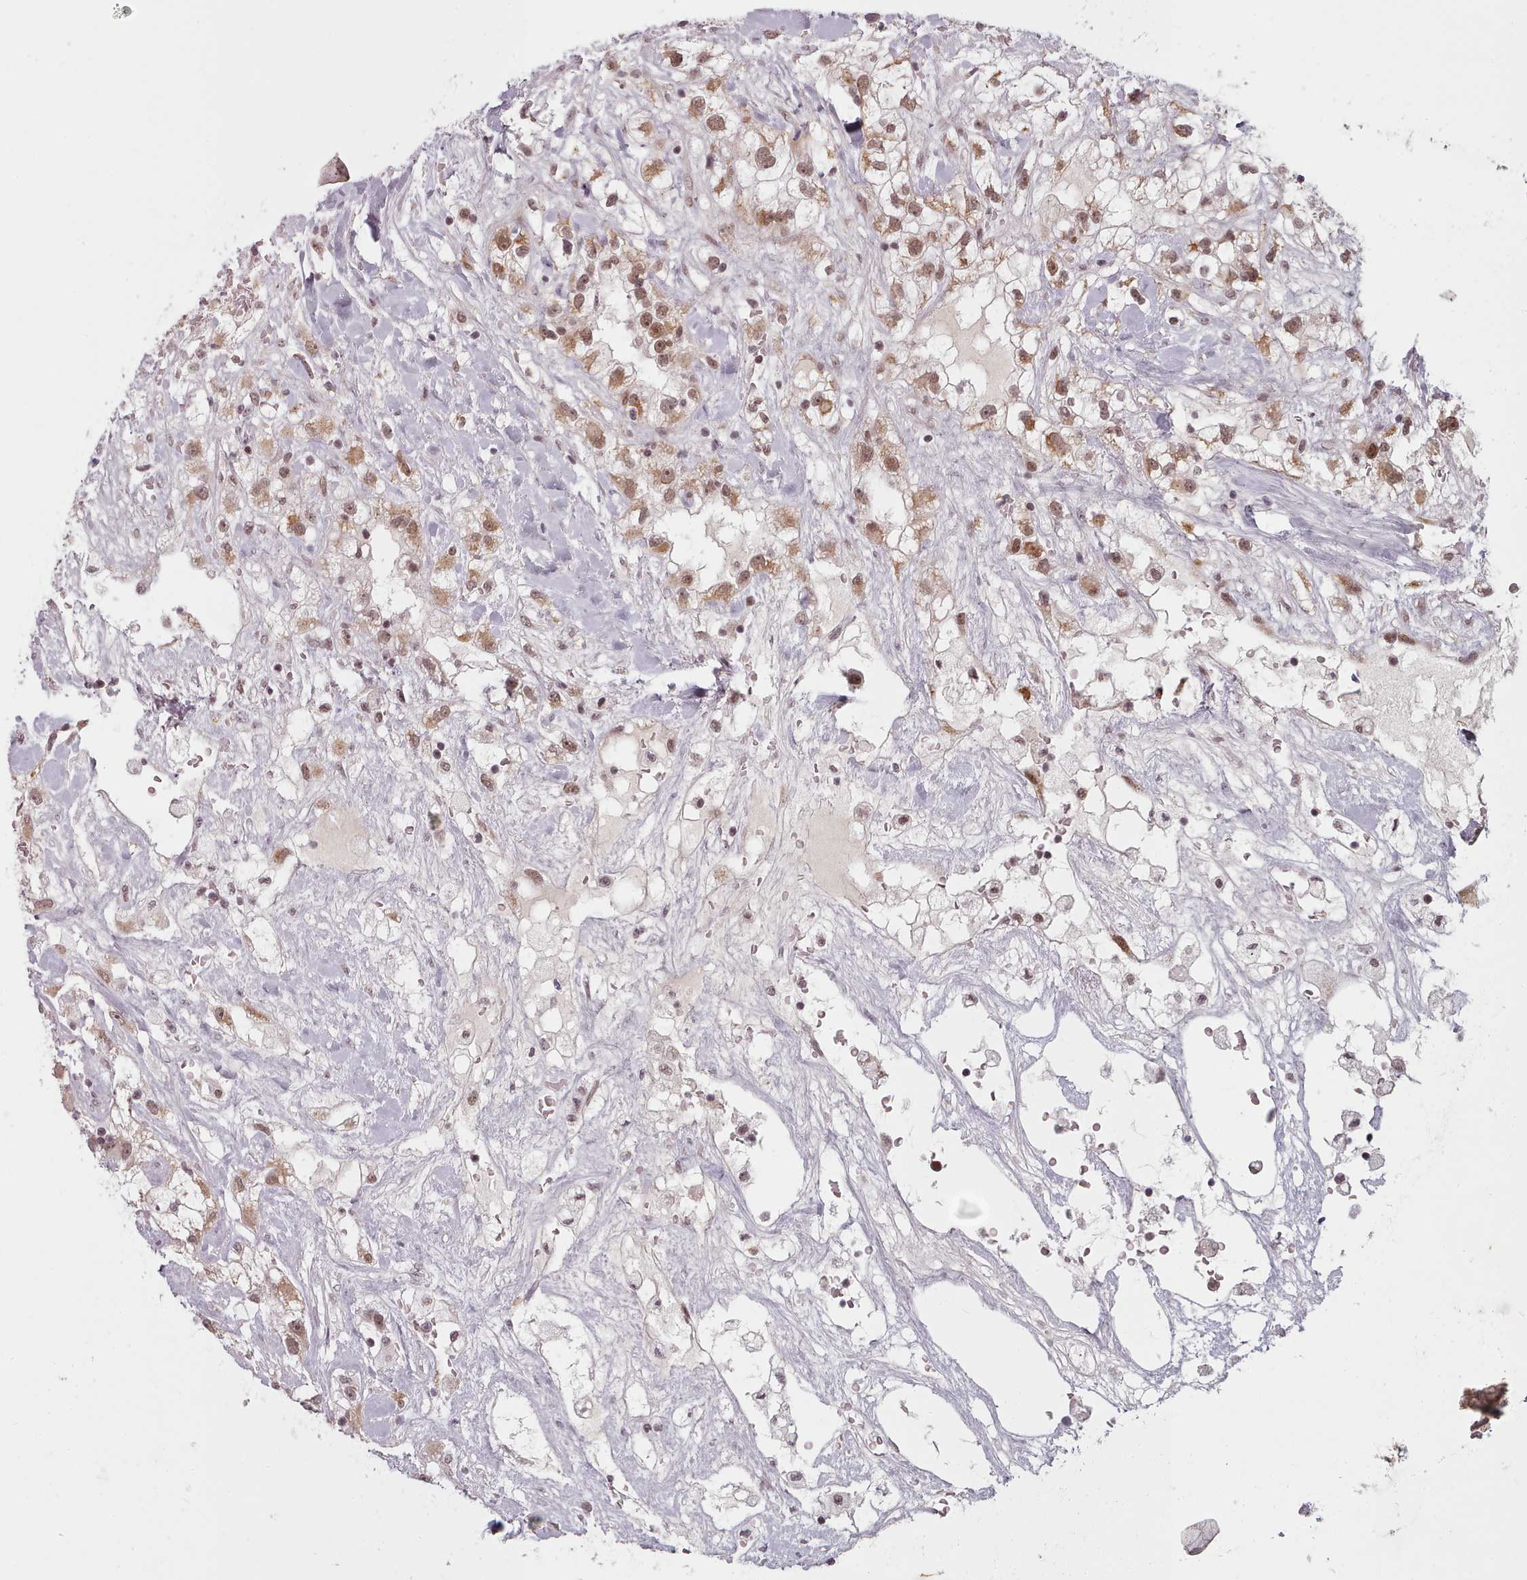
{"staining": {"intensity": "moderate", "quantity": ">75%", "location": "cytoplasmic/membranous,nuclear"}, "tissue": "renal cancer", "cell_type": "Tumor cells", "image_type": "cancer", "snomed": [{"axis": "morphology", "description": "Adenocarcinoma, NOS"}, {"axis": "topography", "description": "Kidney"}], "caption": "Immunohistochemical staining of adenocarcinoma (renal) reveals medium levels of moderate cytoplasmic/membranous and nuclear expression in about >75% of tumor cells.", "gene": "SRSF9", "patient": {"sex": "male", "age": 59}}